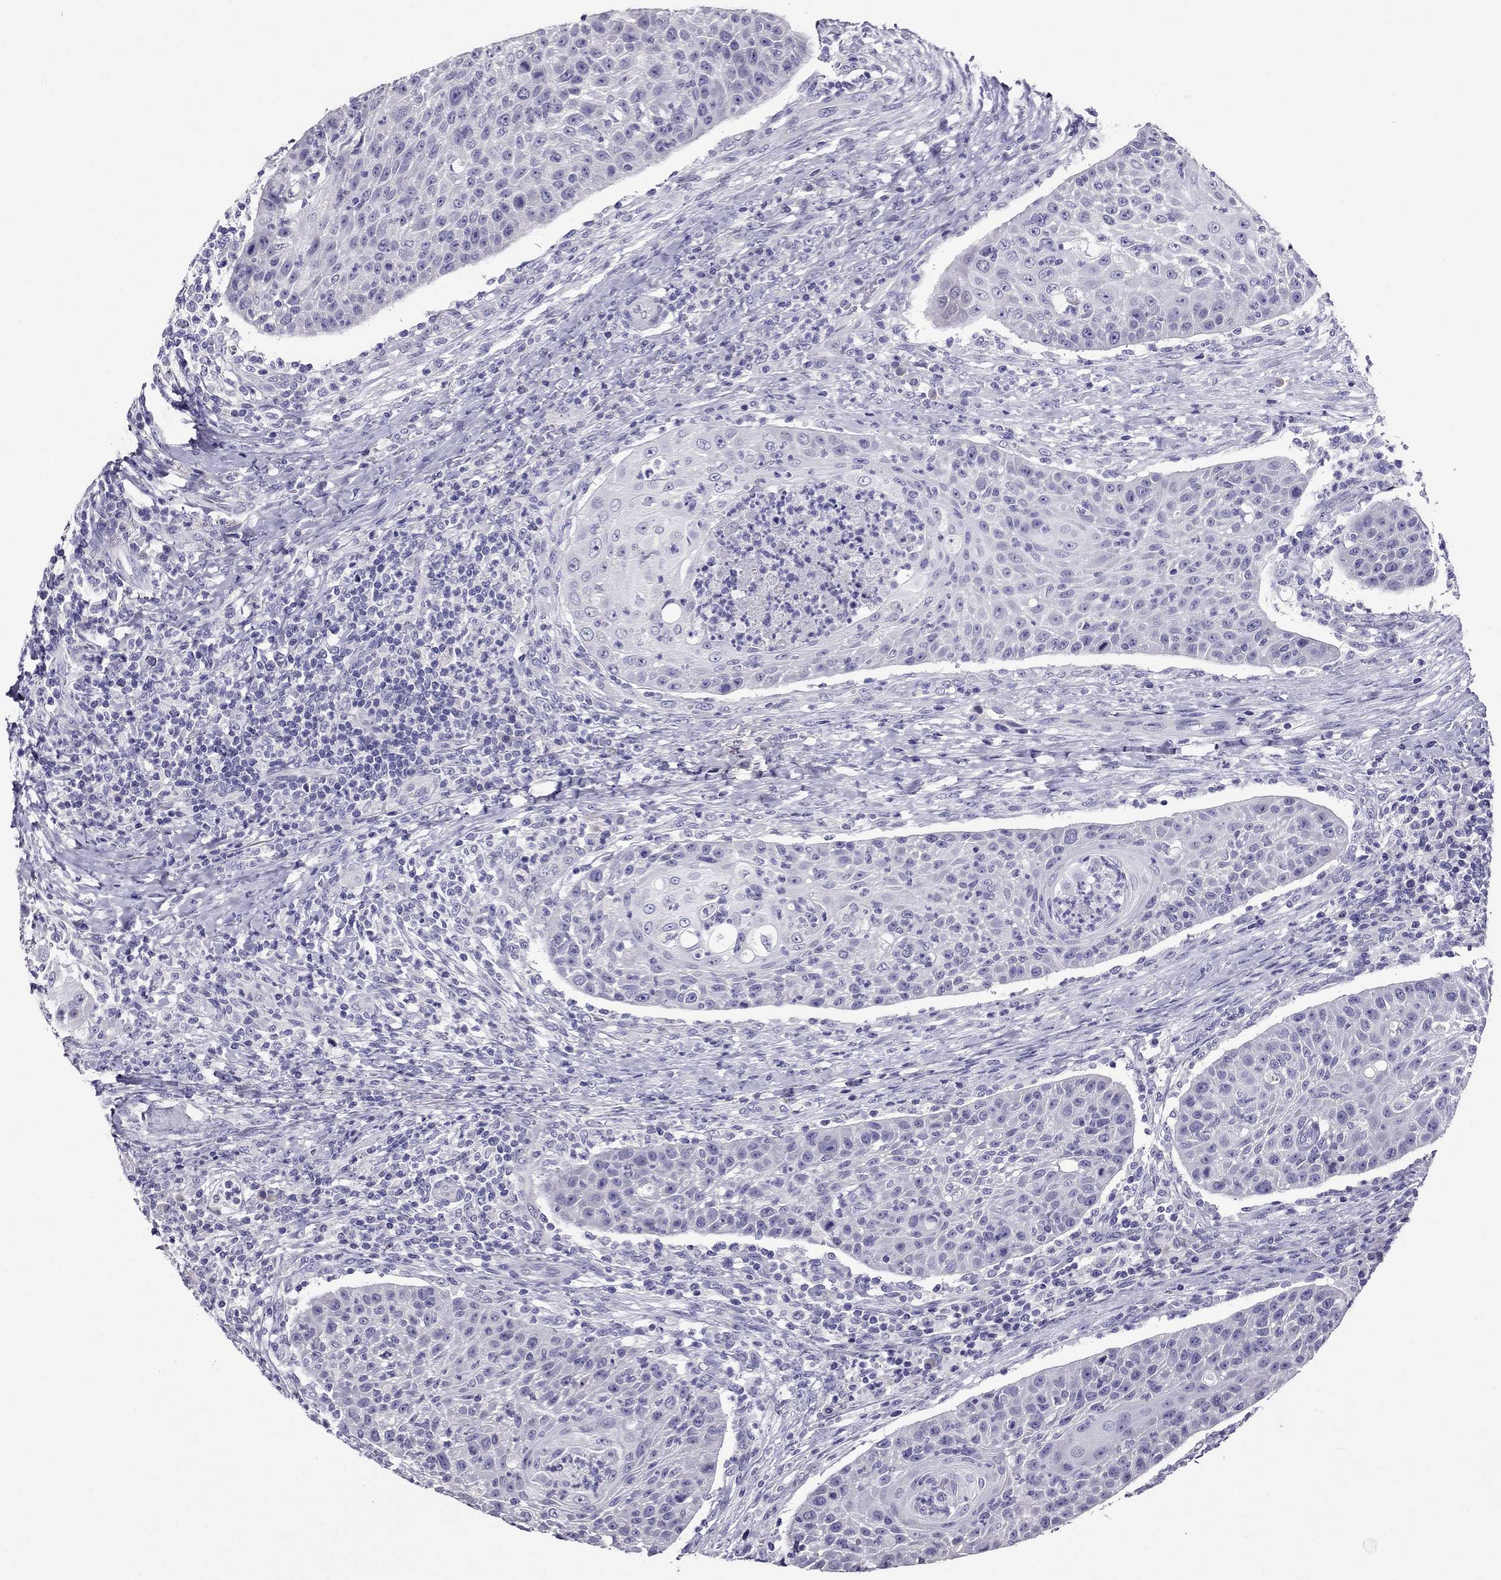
{"staining": {"intensity": "negative", "quantity": "none", "location": "none"}, "tissue": "head and neck cancer", "cell_type": "Tumor cells", "image_type": "cancer", "snomed": [{"axis": "morphology", "description": "Squamous cell carcinoma, NOS"}, {"axis": "topography", "description": "Head-Neck"}], "caption": "Tumor cells show no significant protein expression in head and neck cancer (squamous cell carcinoma).", "gene": "ZNF541", "patient": {"sex": "male", "age": 69}}